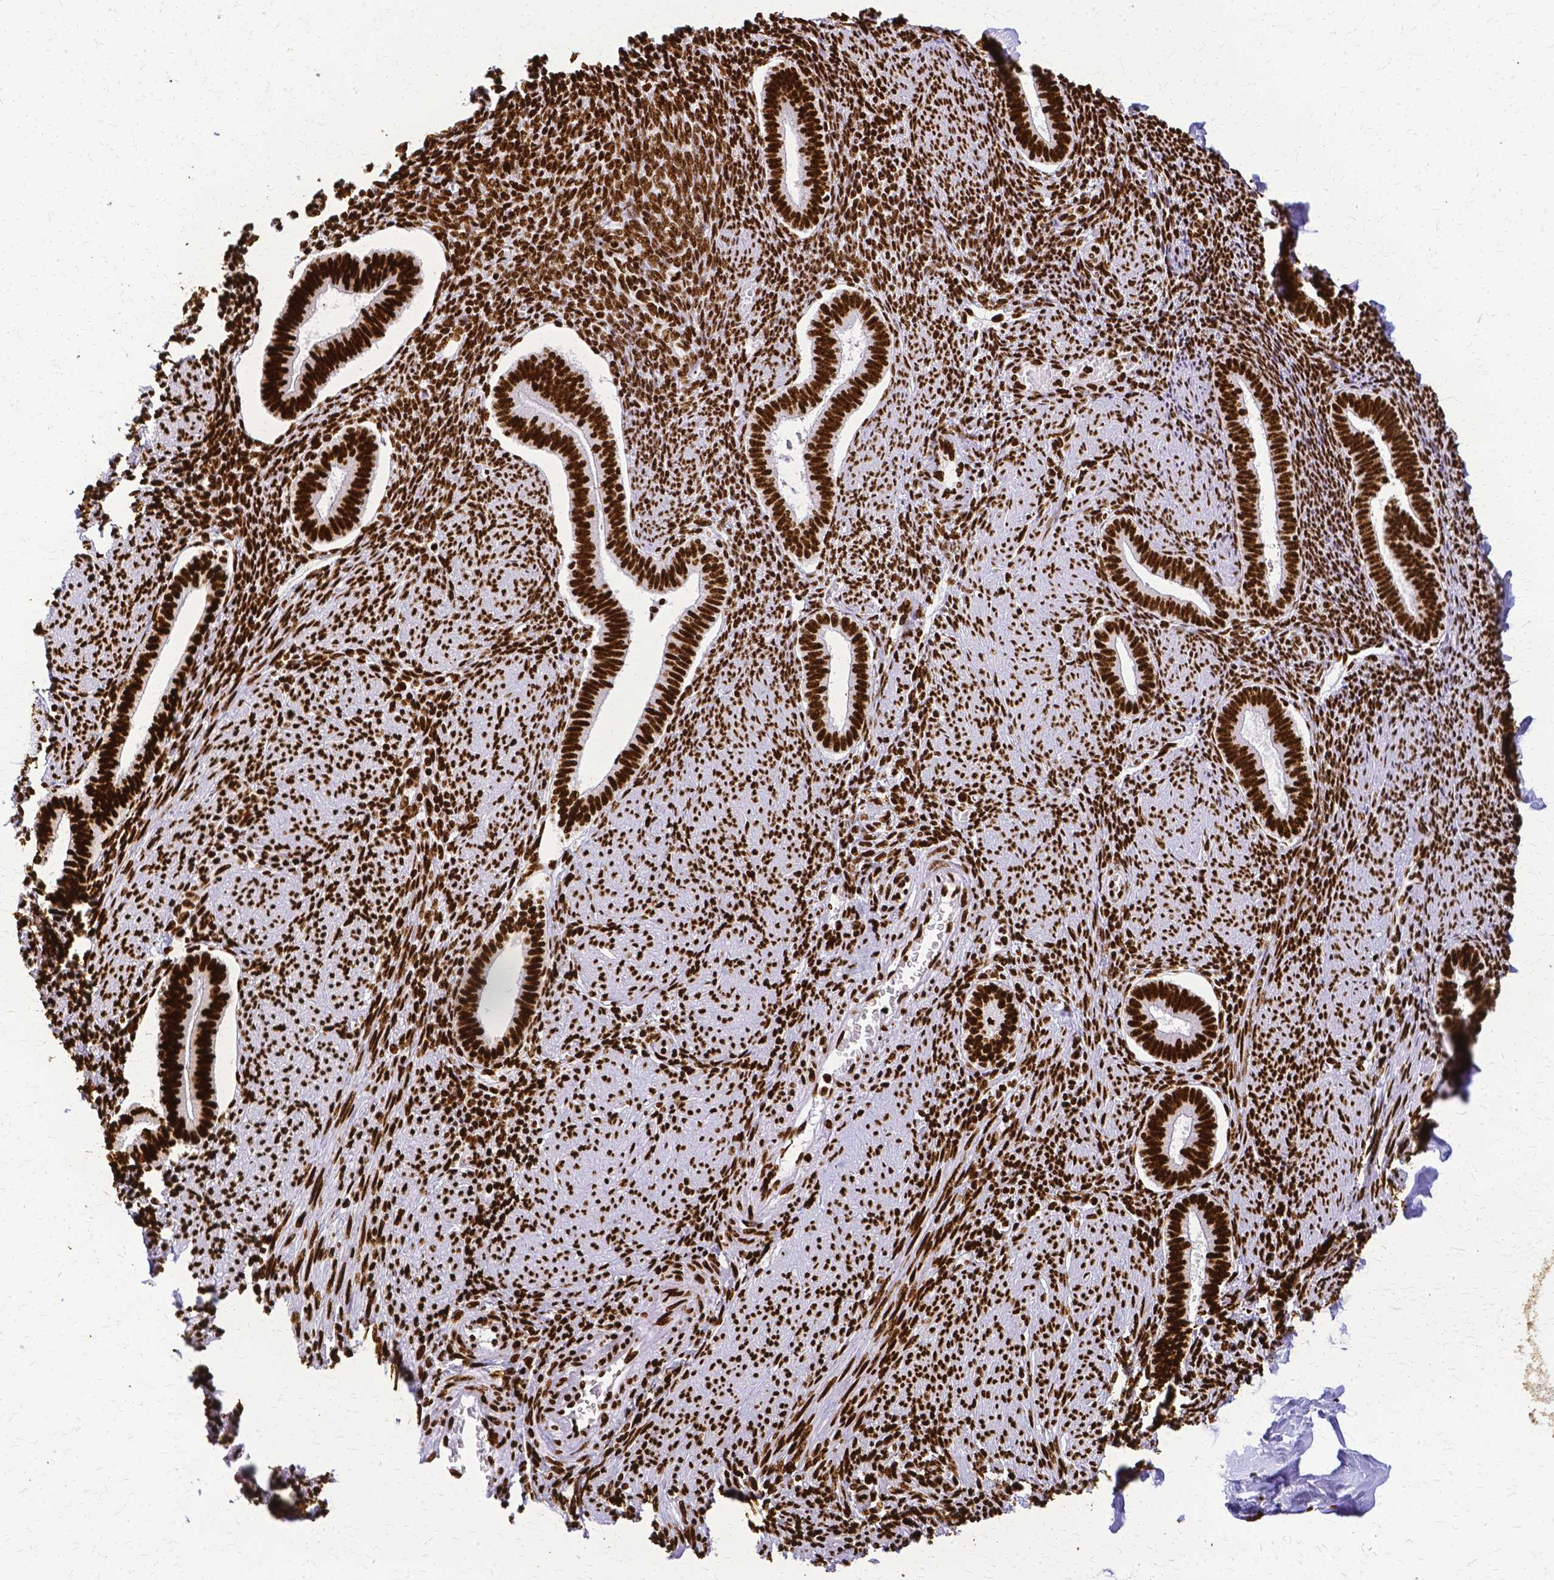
{"staining": {"intensity": "strong", "quantity": ">75%", "location": "nuclear"}, "tissue": "endometrium", "cell_type": "Cells in endometrial stroma", "image_type": "normal", "snomed": [{"axis": "morphology", "description": "Normal tissue, NOS"}, {"axis": "topography", "description": "Endometrium"}], "caption": "Protein expression by IHC shows strong nuclear staining in approximately >75% of cells in endometrial stroma in unremarkable endometrium.", "gene": "SFPQ", "patient": {"sex": "female", "age": 42}}